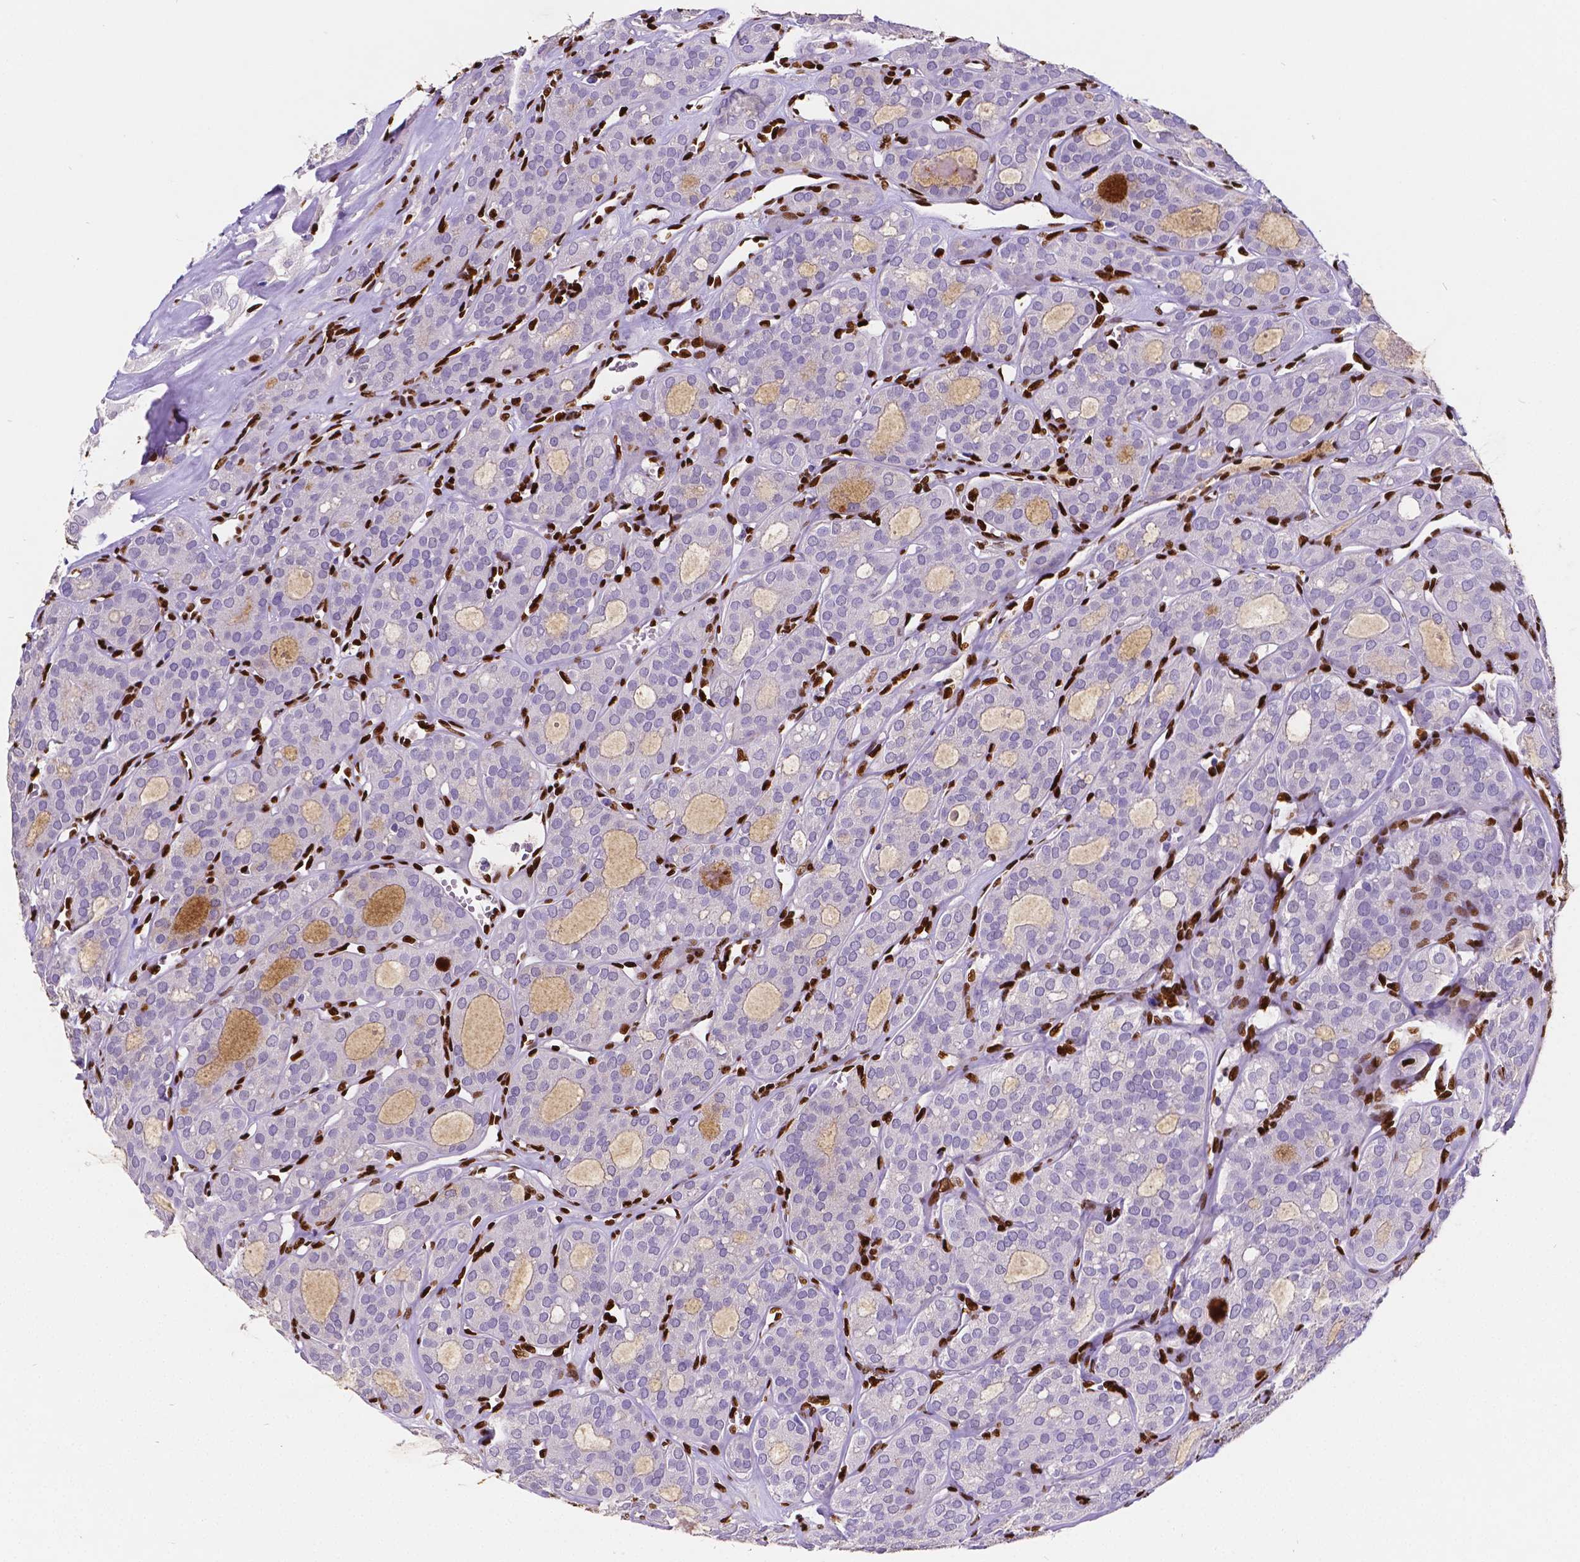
{"staining": {"intensity": "negative", "quantity": "none", "location": "none"}, "tissue": "thyroid cancer", "cell_type": "Tumor cells", "image_type": "cancer", "snomed": [{"axis": "morphology", "description": "Follicular adenoma carcinoma, NOS"}, {"axis": "topography", "description": "Thyroid gland"}], "caption": "An immunohistochemistry (IHC) photomicrograph of thyroid follicular adenoma carcinoma is shown. There is no staining in tumor cells of thyroid follicular adenoma carcinoma. (DAB (3,3'-diaminobenzidine) IHC visualized using brightfield microscopy, high magnification).", "gene": "MEF2C", "patient": {"sex": "male", "age": 75}}